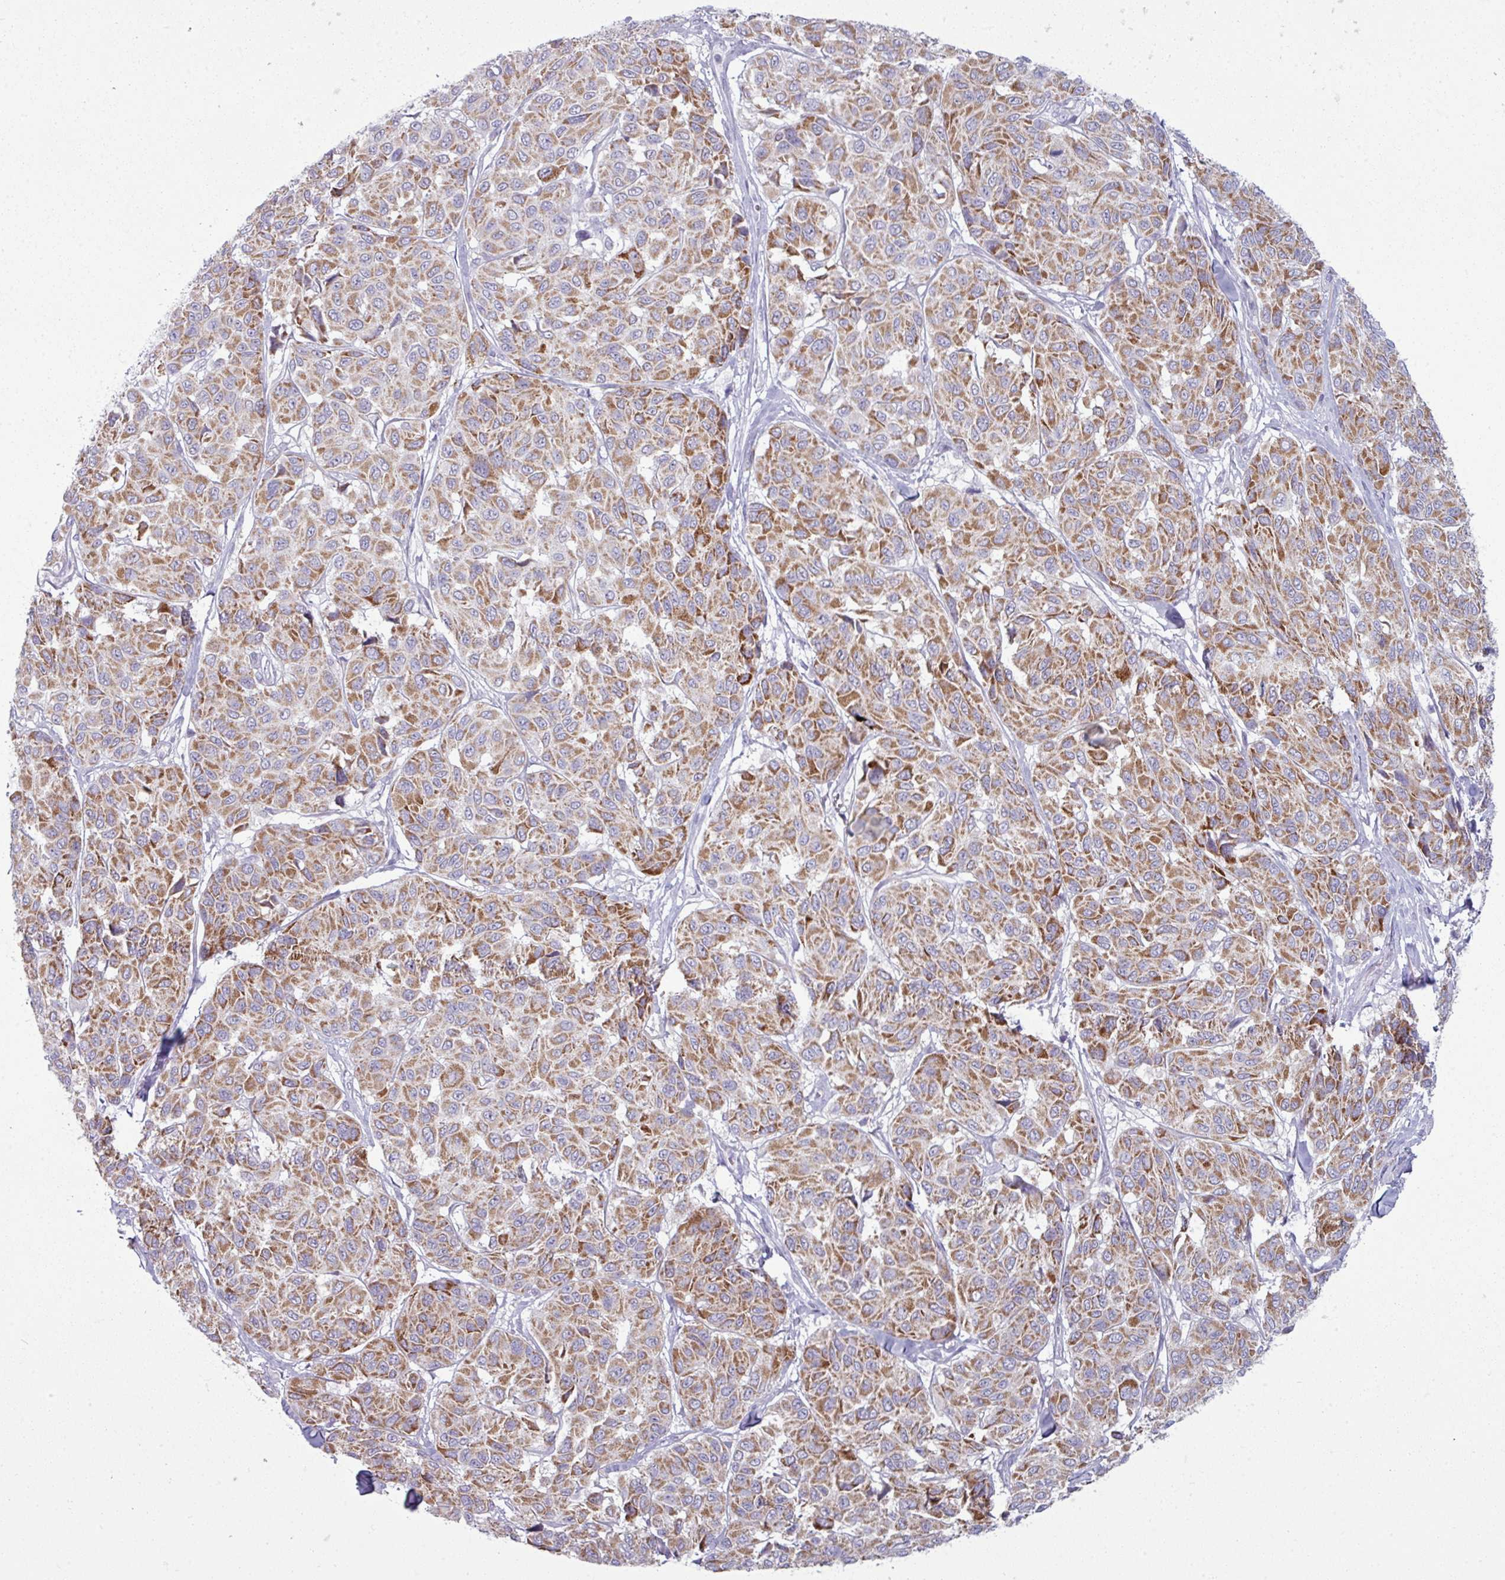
{"staining": {"intensity": "moderate", "quantity": ">75%", "location": "cytoplasmic/membranous"}, "tissue": "melanoma", "cell_type": "Tumor cells", "image_type": "cancer", "snomed": [{"axis": "morphology", "description": "Malignant melanoma, NOS"}, {"axis": "topography", "description": "Skin"}], "caption": "Immunohistochemistry (IHC) micrograph of neoplastic tissue: human melanoma stained using immunohistochemistry (IHC) displays medium levels of moderate protein expression localized specifically in the cytoplasmic/membranous of tumor cells, appearing as a cytoplasmic/membranous brown color.", "gene": "ZNF615", "patient": {"sex": "female", "age": 66}}